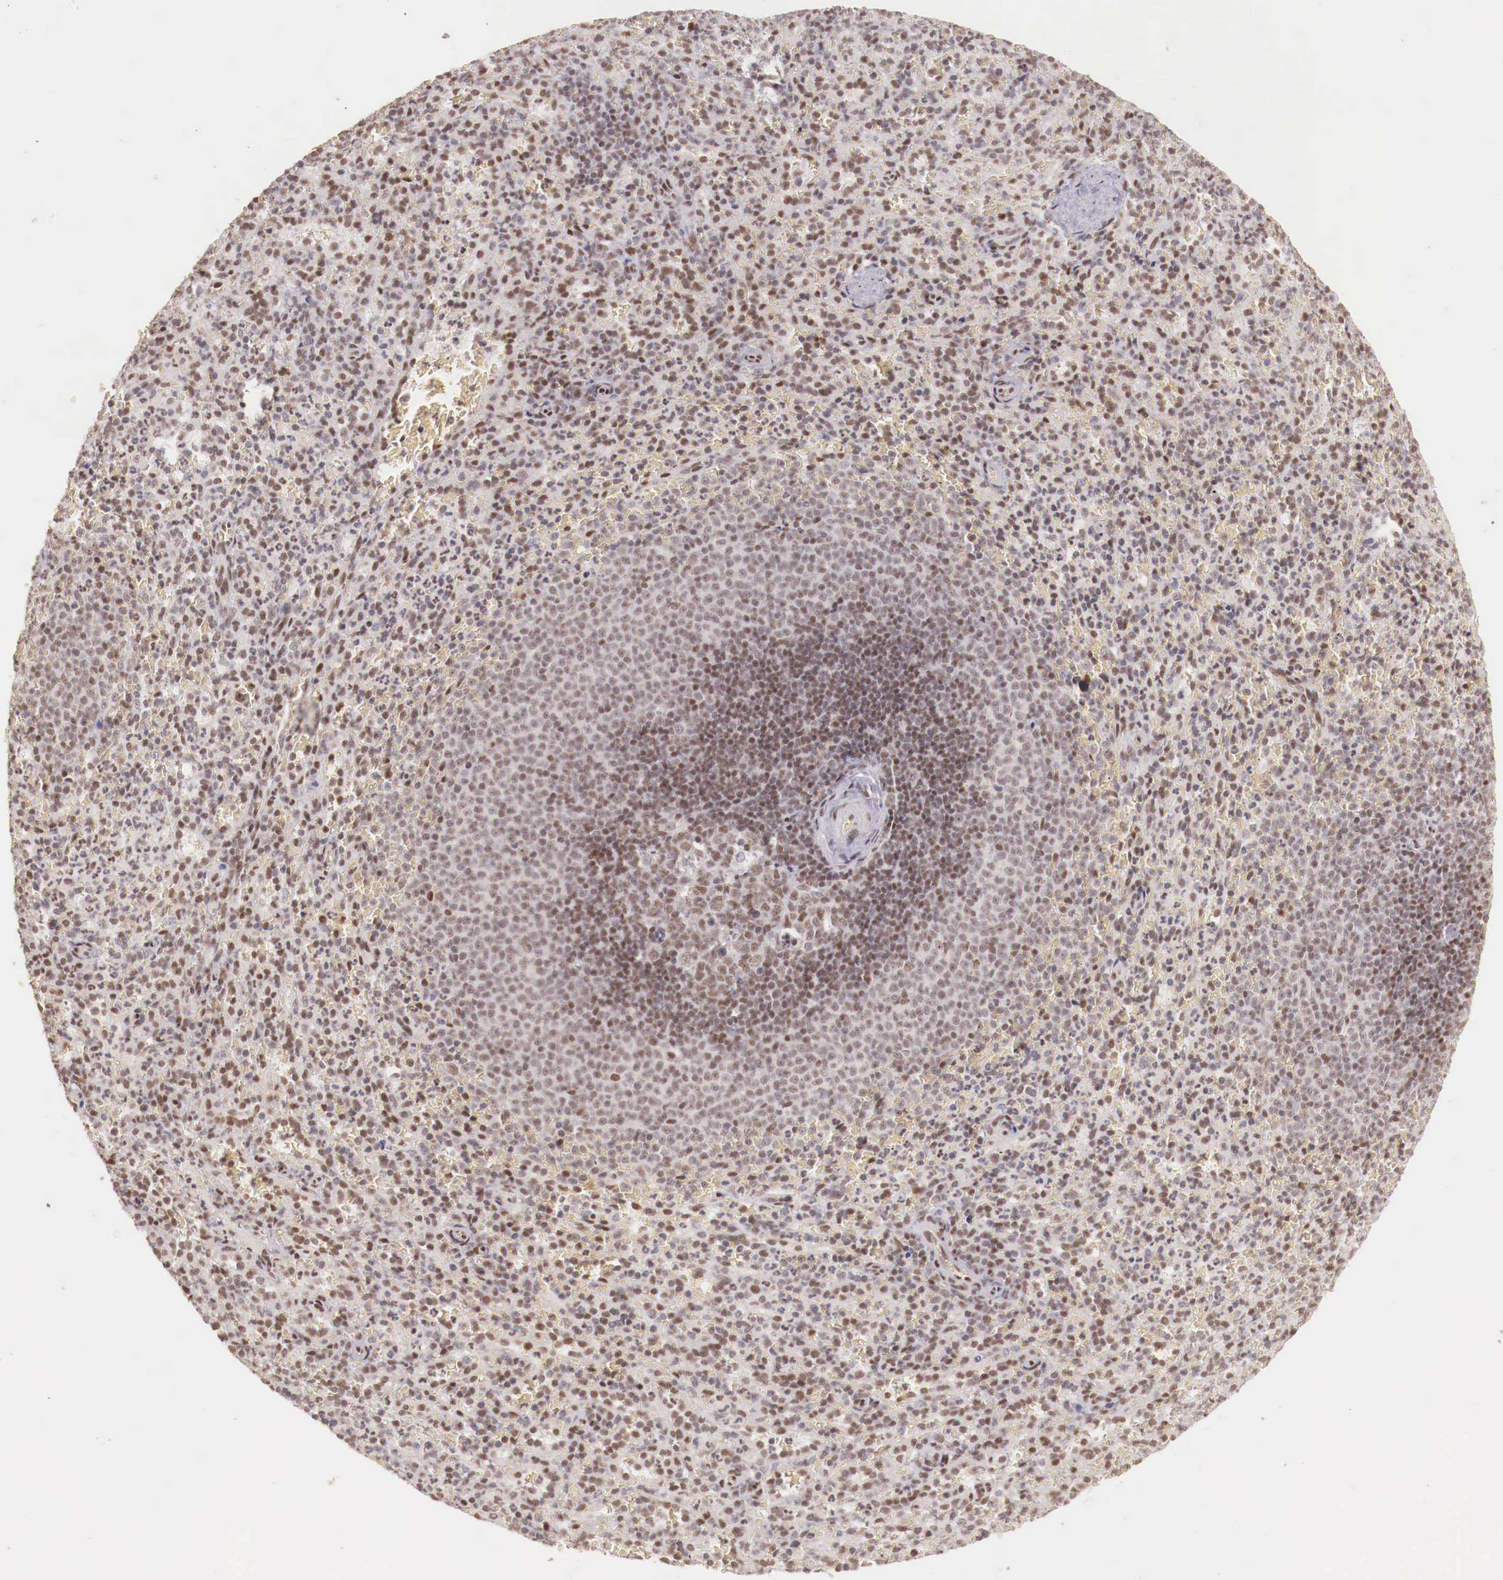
{"staining": {"intensity": "moderate", "quantity": ">75%", "location": "nuclear"}, "tissue": "spleen", "cell_type": "Cells in red pulp", "image_type": "normal", "snomed": [{"axis": "morphology", "description": "Normal tissue, NOS"}, {"axis": "topography", "description": "Spleen"}], "caption": "Immunohistochemistry (DAB) staining of unremarkable human spleen displays moderate nuclear protein positivity in about >75% of cells in red pulp.", "gene": "SP1", "patient": {"sex": "female", "age": 21}}